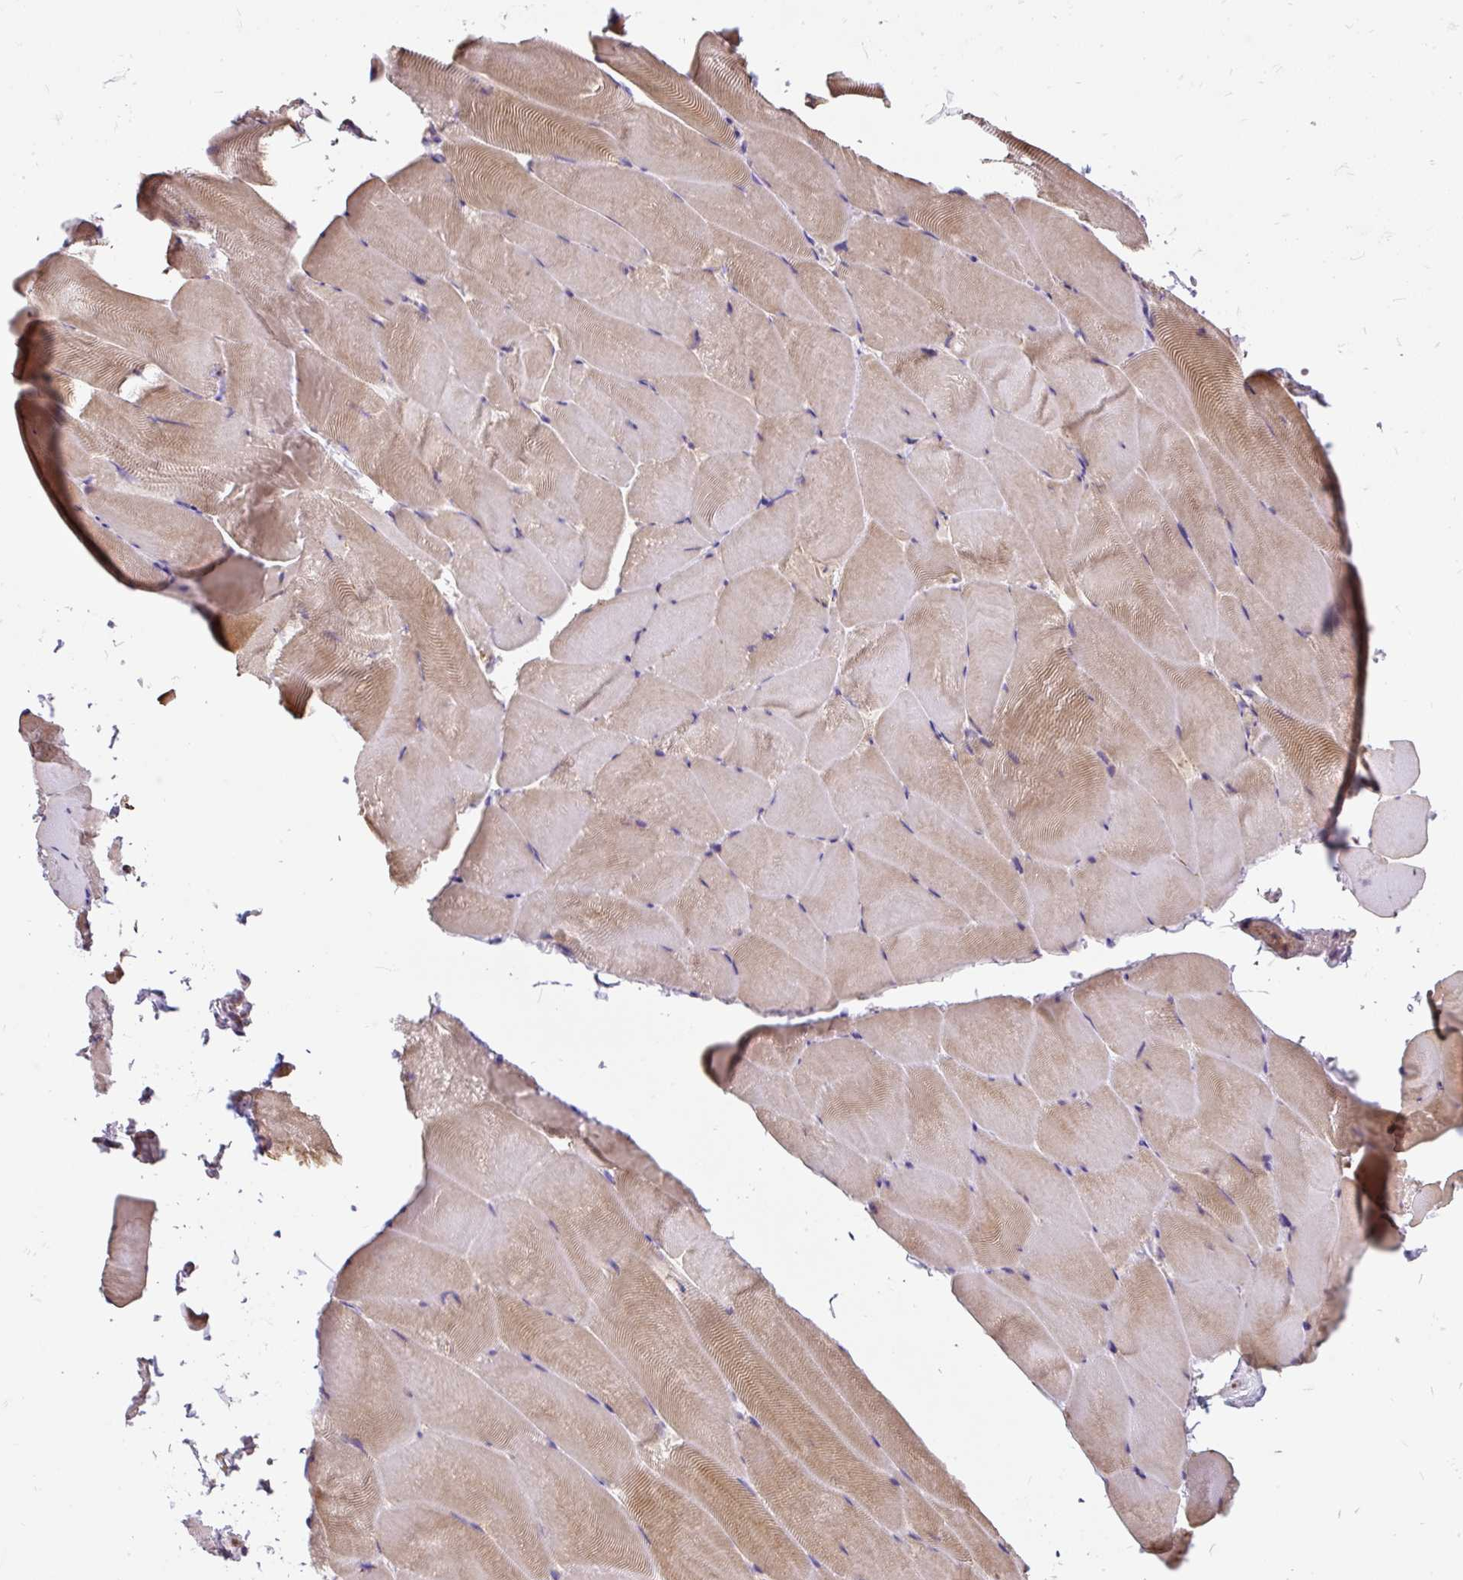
{"staining": {"intensity": "weak", "quantity": "25%-75%", "location": "cytoplasmic/membranous"}, "tissue": "skeletal muscle", "cell_type": "Myocytes", "image_type": "normal", "snomed": [{"axis": "morphology", "description": "Normal tissue, NOS"}, {"axis": "topography", "description": "Skeletal muscle"}], "caption": "This image reveals normal skeletal muscle stained with IHC to label a protein in brown. The cytoplasmic/membranous of myocytes show weak positivity for the protein. Nuclei are counter-stained blue.", "gene": "PUS7L", "patient": {"sex": "female", "age": 64}}